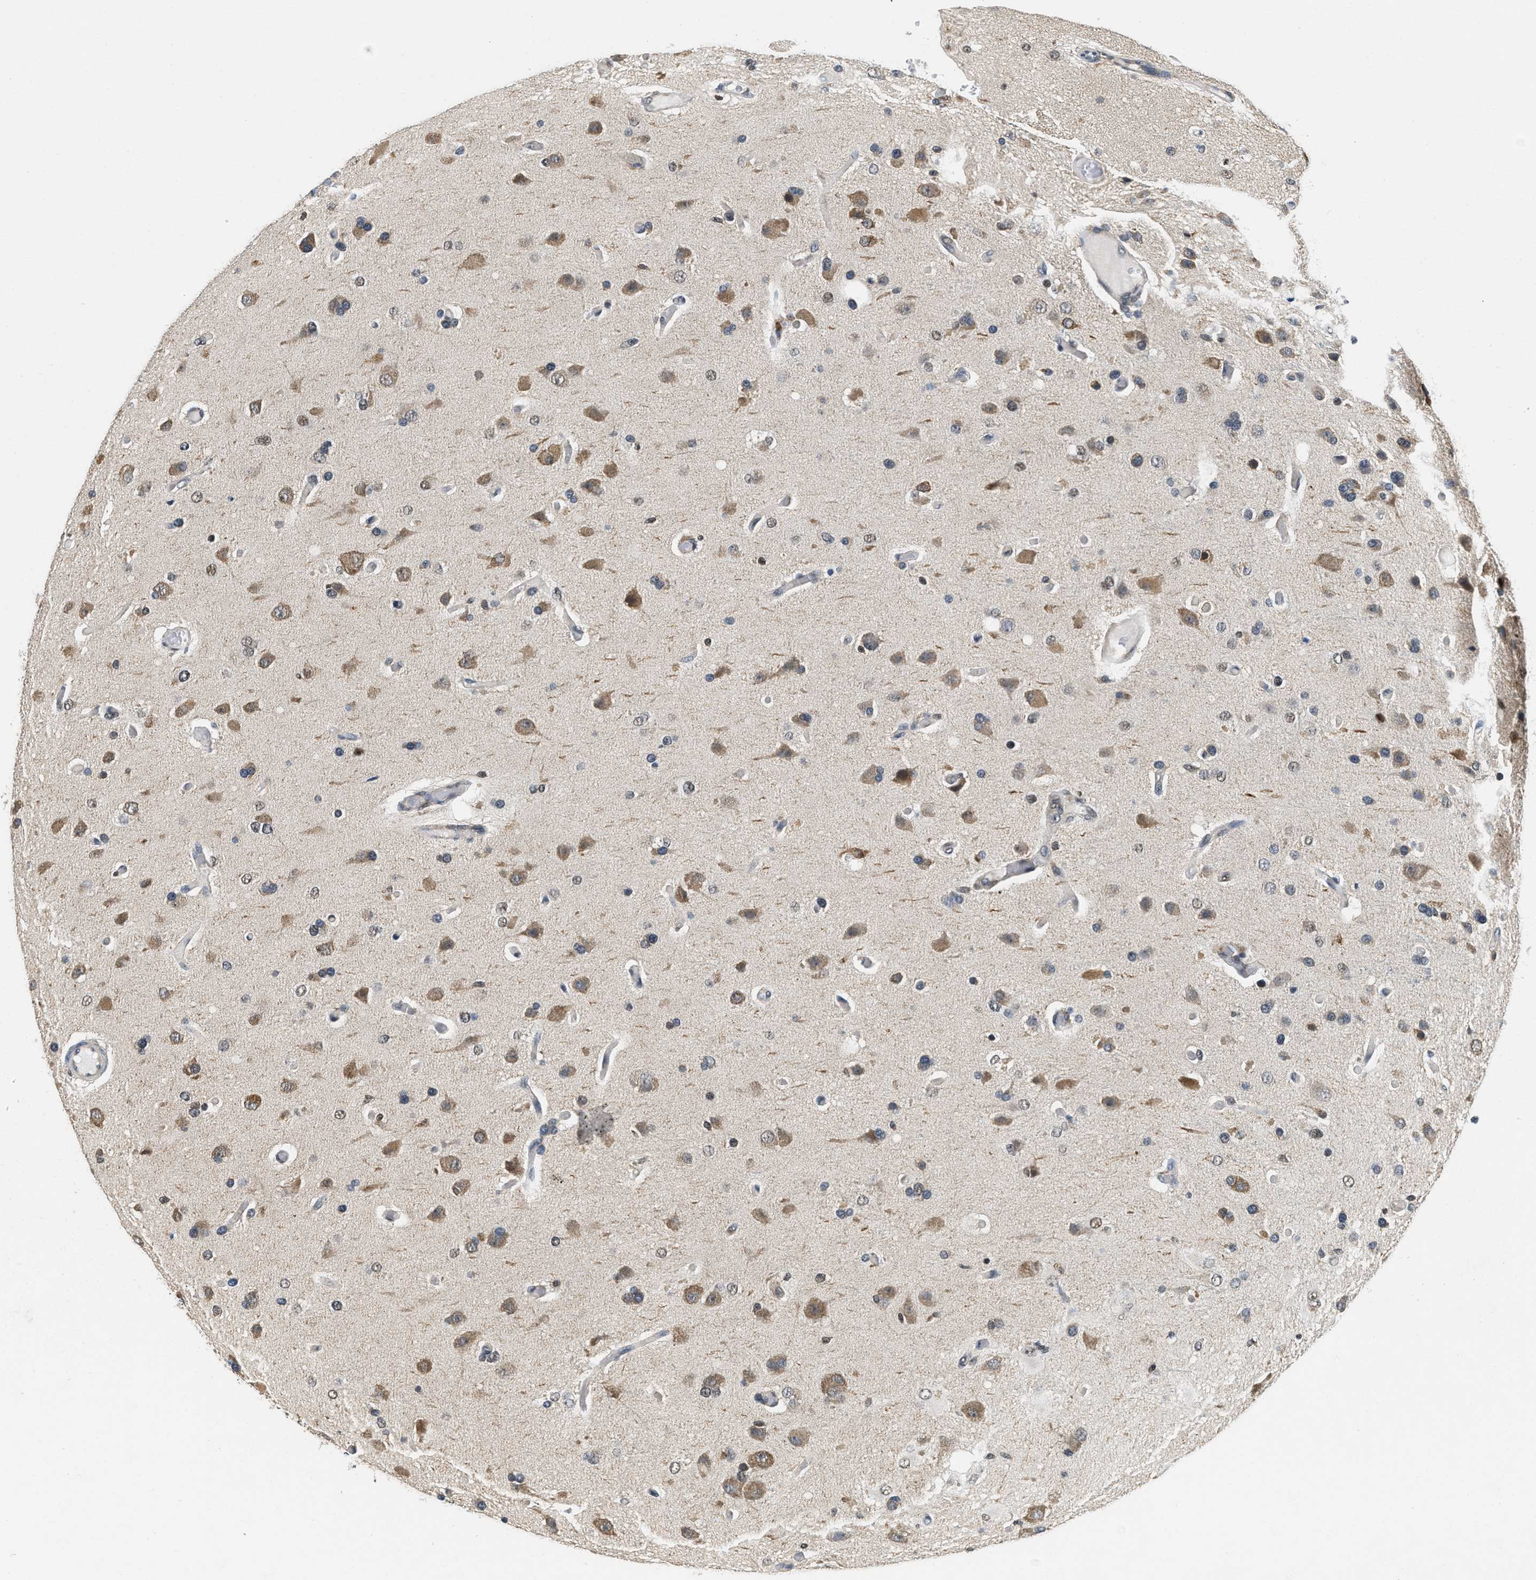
{"staining": {"intensity": "weak", "quantity": "25%-75%", "location": "cytoplasmic/membranous,nuclear"}, "tissue": "glioma", "cell_type": "Tumor cells", "image_type": "cancer", "snomed": [{"axis": "morphology", "description": "Normal tissue, NOS"}, {"axis": "morphology", "description": "Glioma, malignant, High grade"}, {"axis": "topography", "description": "Cerebral cortex"}], "caption": "Glioma stained with a protein marker demonstrates weak staining in tumor cells.", "gene": "ATF7IP", "patient": {"sex": "male", "age": 77}}